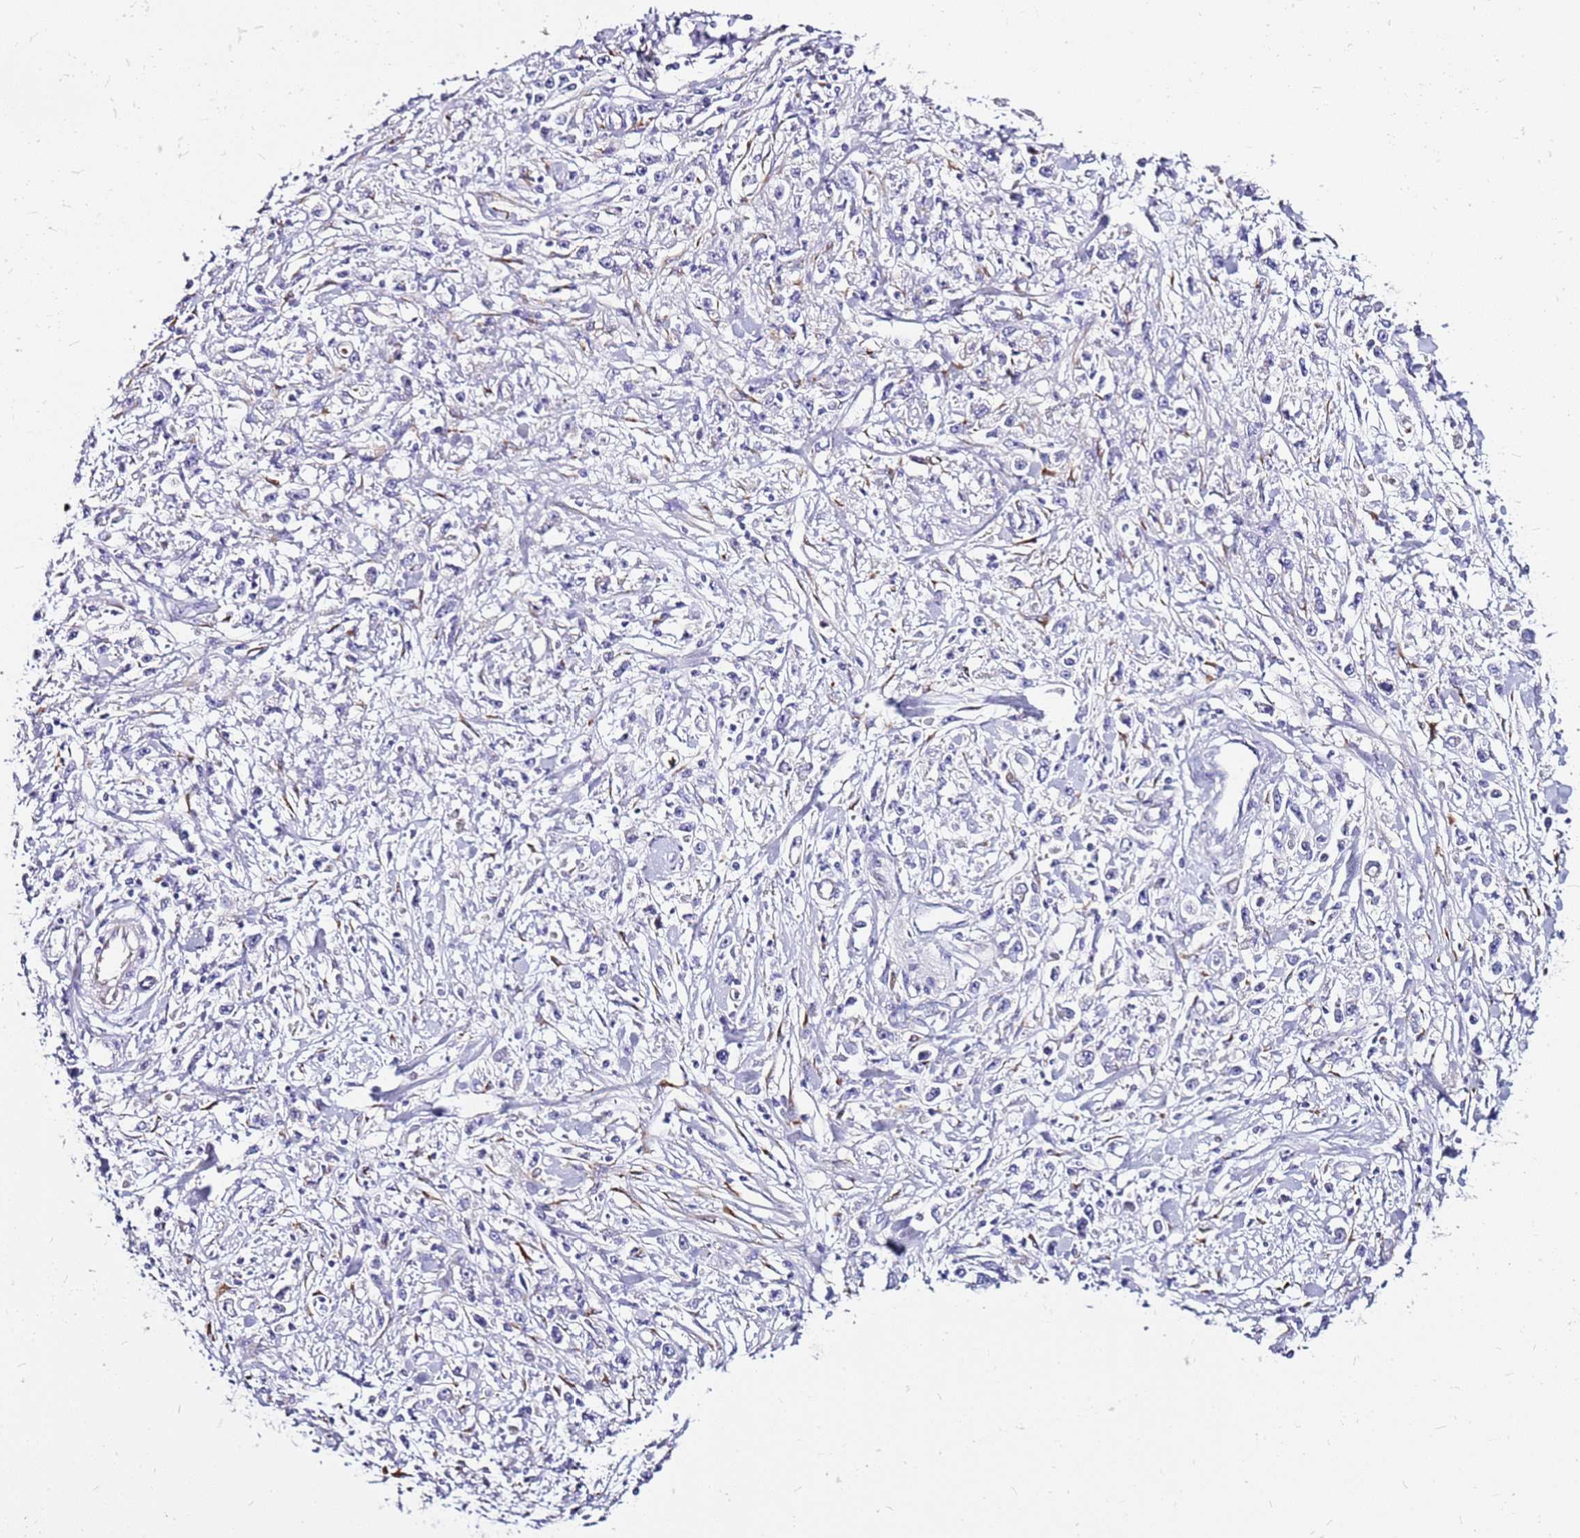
{"staining": {"intensity": "negative", "quantity": "none", "location": "none"}, "tissue": "stomach cancer", "cell_type": "Tumor cells", "image_type": "cancer", "snomed": [{"axis": "morphology", "description": "Adenocarcinoma, NOS"}, {"axis": "topography", "description": "Stomach"}], "caption": "This is an immunohistochemistry (IHC) image of stomach adenocarcinoma. There is no expression in tumor cells.", "gene": "CASD1", "patient": {"sex": "female", "age": 59}}